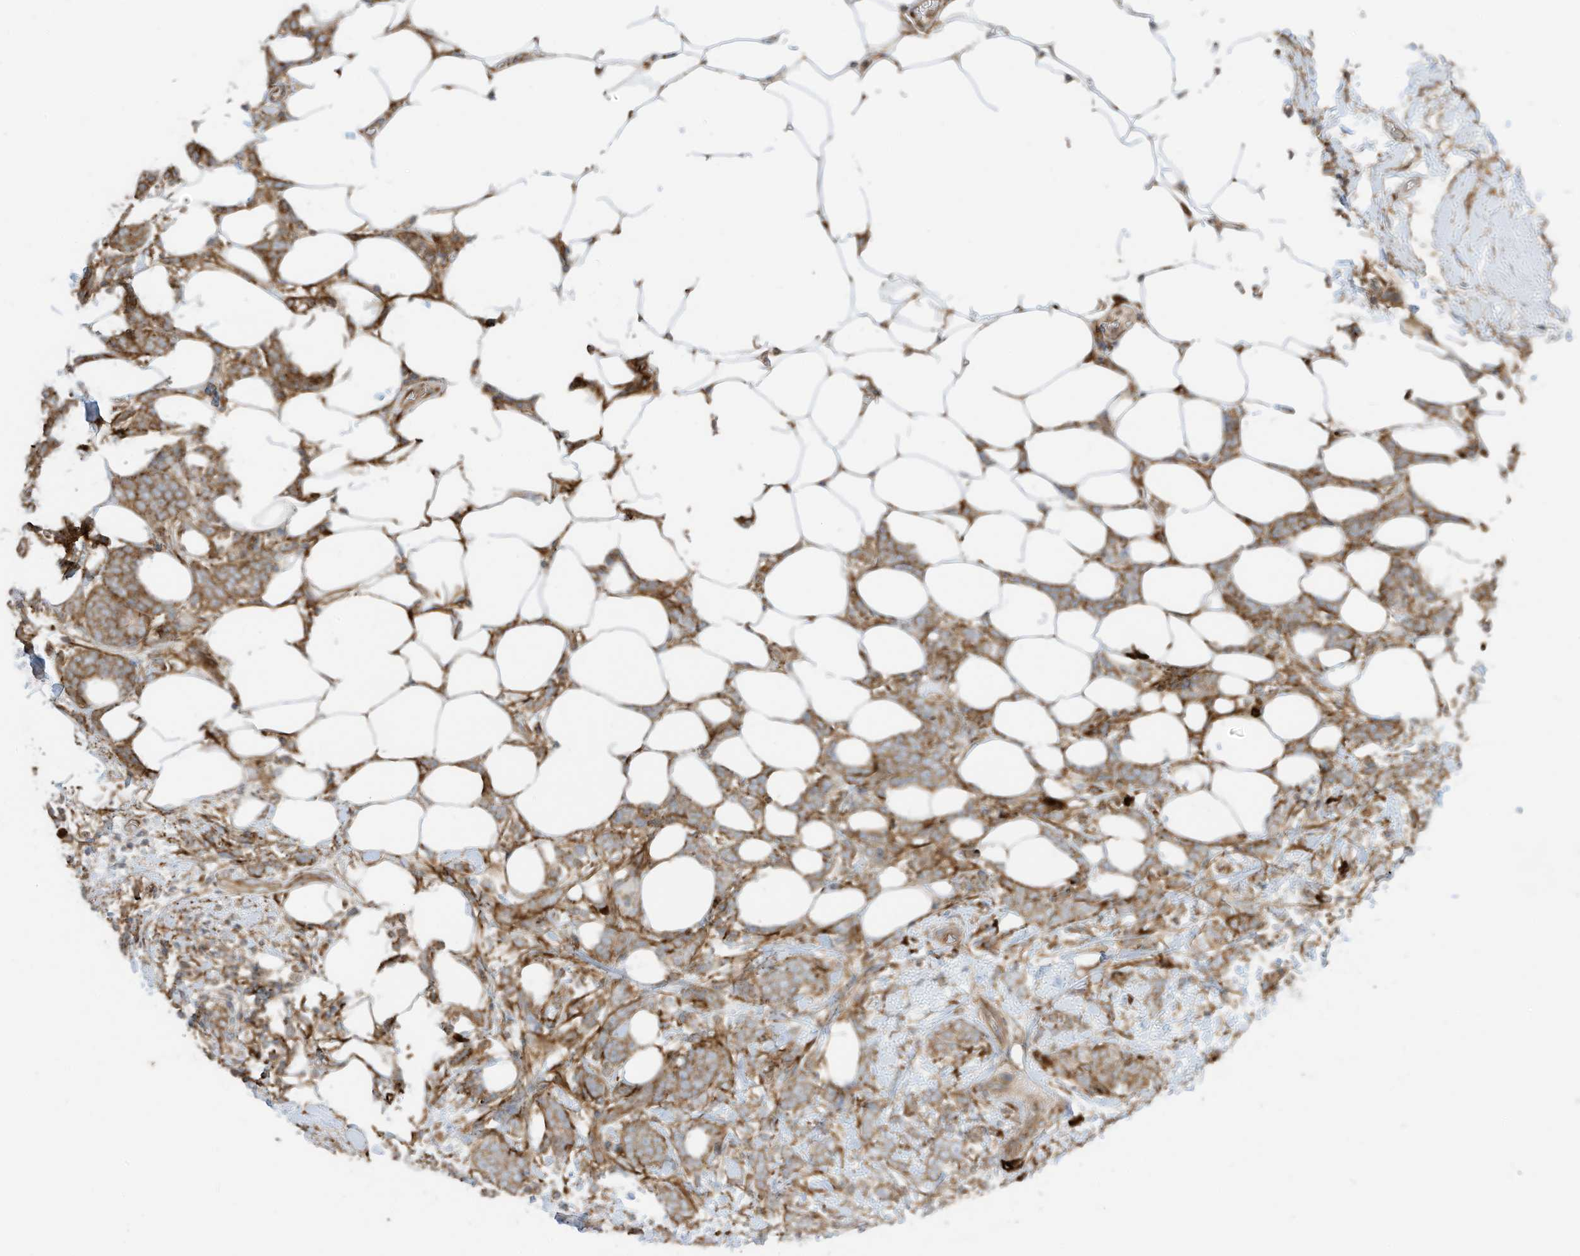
{"staining": {"intensity": "moderate", "quantity": ">75%", "location": "cytoplasmic/membranous"}, "tissue": "breast cancer", "cell_type": "Tumor cells", "image_type": "cancer", "snomed": [{"axis": "morphology", "description": "Lobular carcinoma"}, {"axis": "topography", "description": "Breast"}], "caption": "DAB immunohistochemical staining of human lobular carcinoma (breast) shows moderate cytoplasmic/membranous protein expression in approximately >75% of tumor cells.", "gene": "TRNAU1AP", "patient": {"sex": "female", "age": 58}}